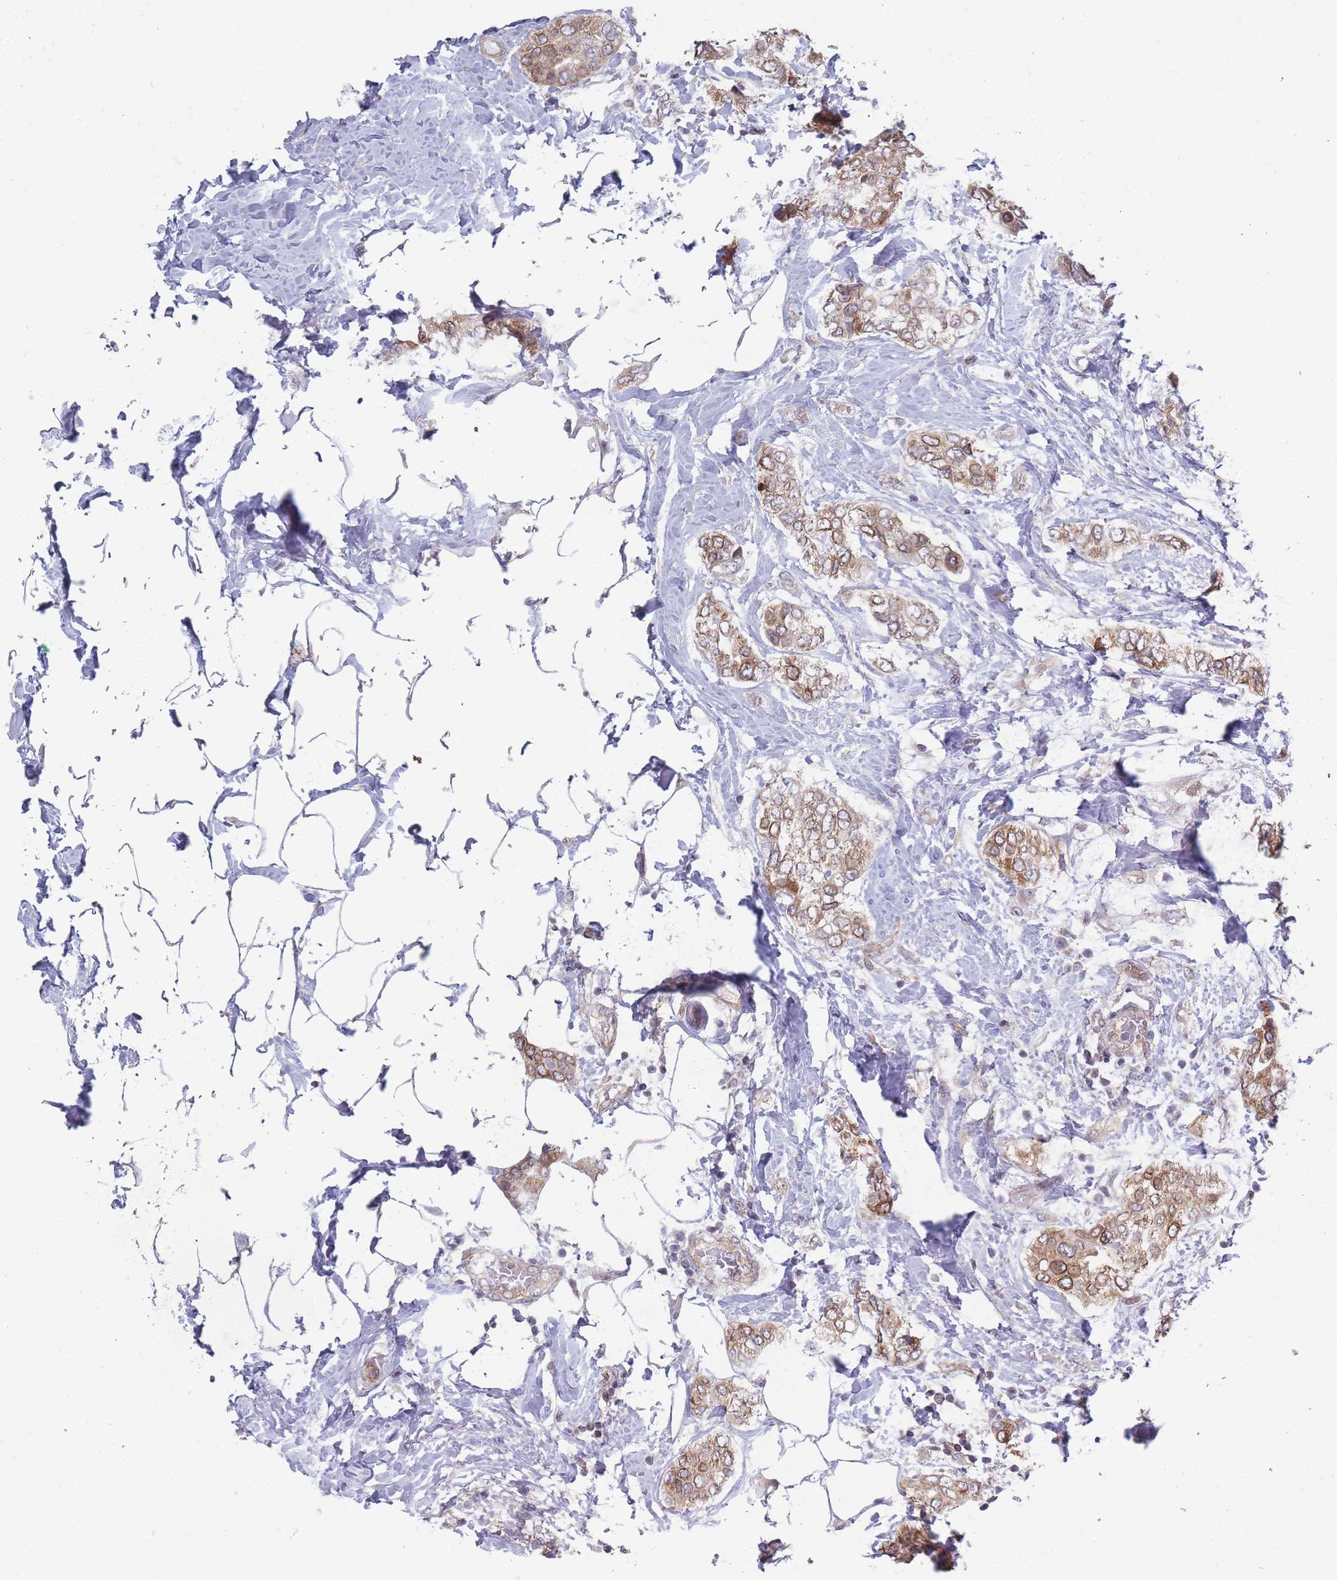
{"staining": {"intensity": "moderate", "quantity": ">75%", "location": "cytoplasmic/membranous"}, "tissue": "breast cancer", "cell_type": "Tumor cells", "image_type": "cancer", "snomed": [{"axis": "morphology", "description": "Lobular carcinoma"}, {"axis": "topography", "description": "Breast"}], "caption": "Moderate cytoplasmic/membranous expression for a protein is seen in approximately >75% of tumor cells of breast cancer (lobular carcinoma) using immunohistochemistry (IHC).", "gene": "VRK2", "patient": {"sex": "female", "age": 51}}